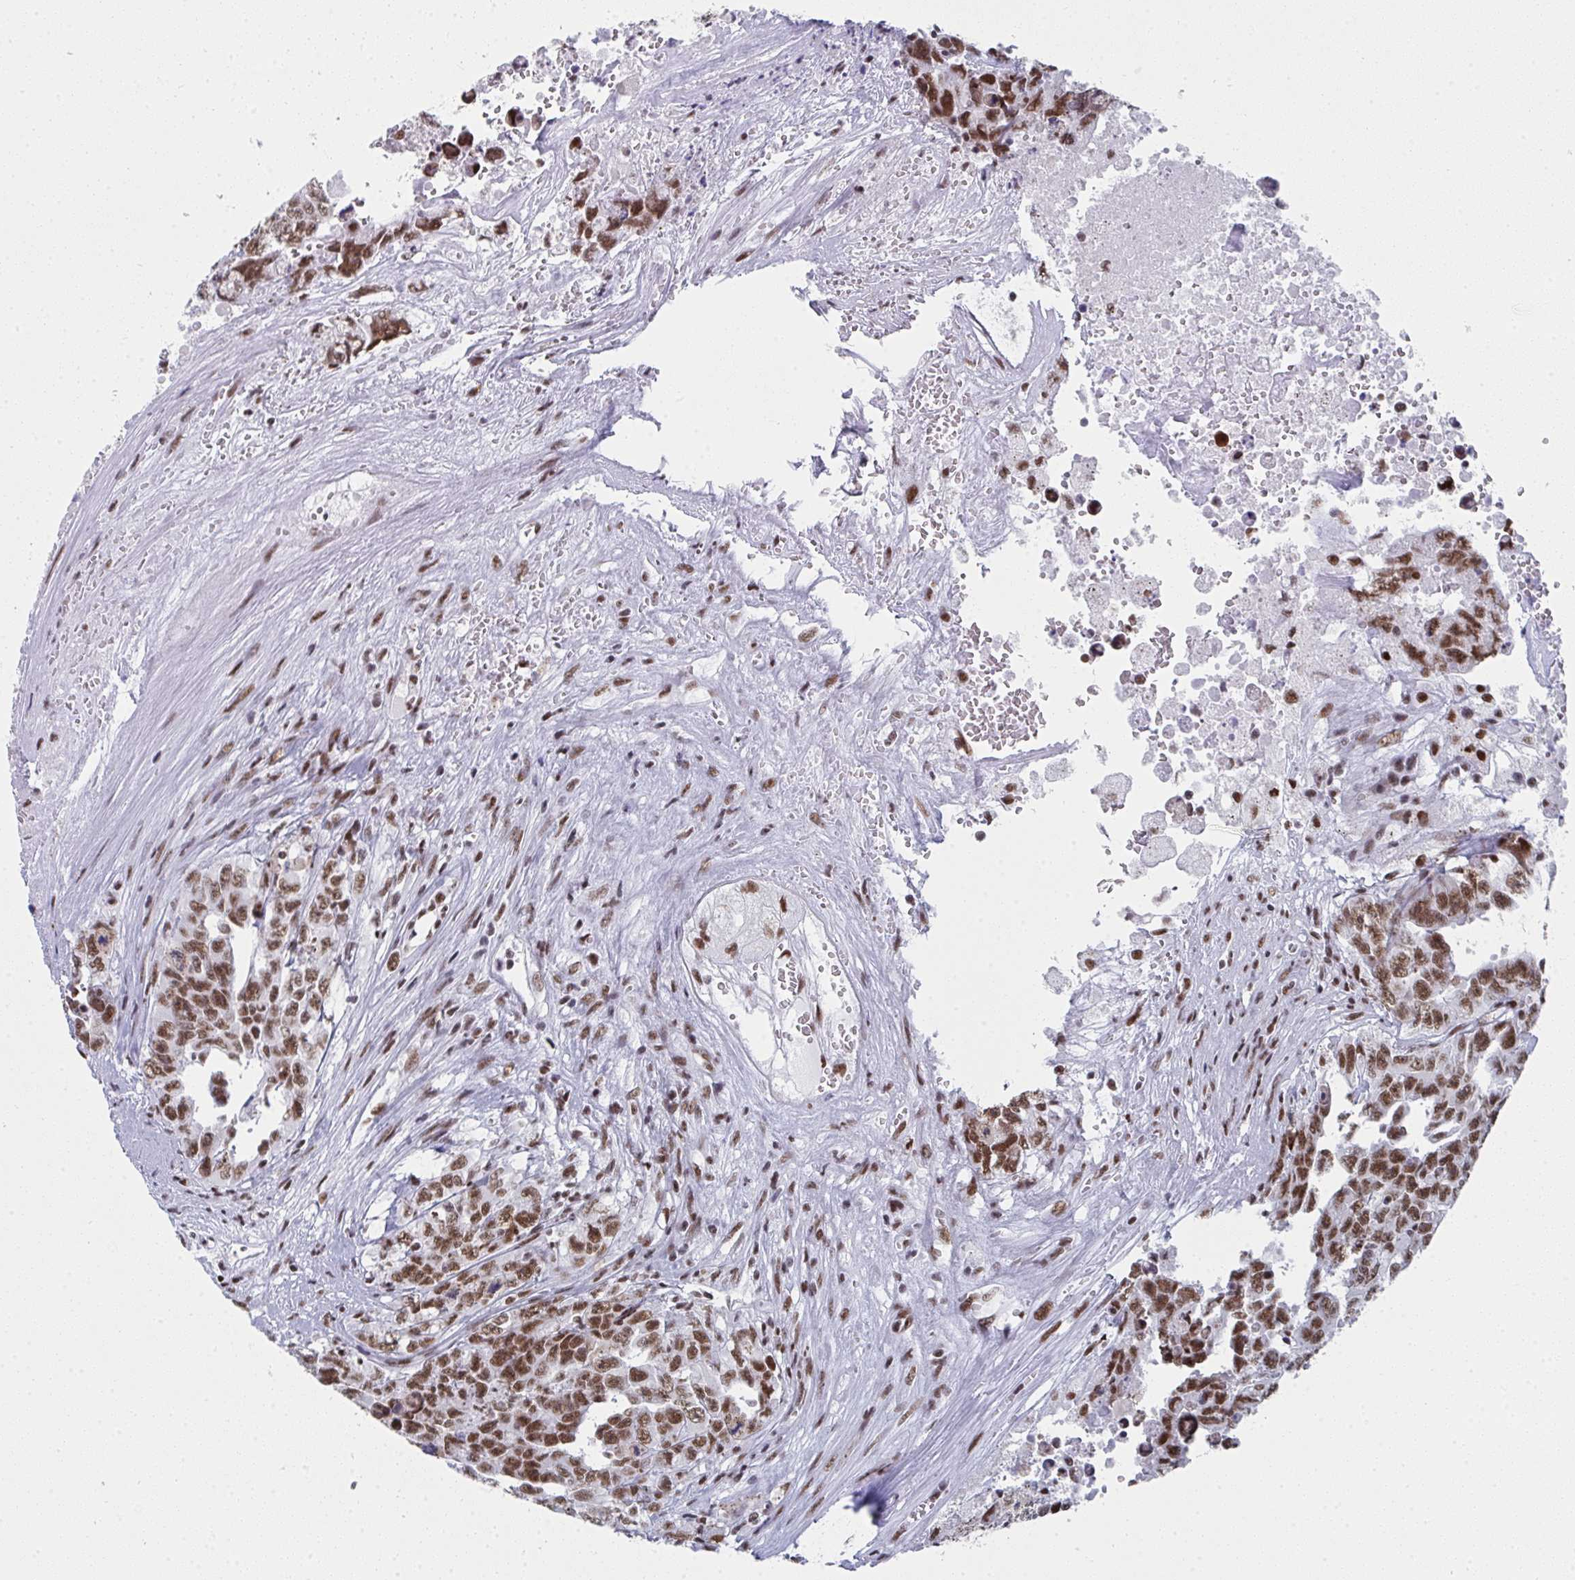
{"staining": {"intensity": "moderate", "quantity": ">75%", "location": "nuclear"}, "tissue": "testis cancer", "cell_type": "Tumor cells", "image_type": "cancer", "snomed": [{"axis": "morphology", "description": "Carcinoma, Embryonal, NOS"}, {"axis": "topography", "description": "Testis"}], "caption": "There is medium levels of moderate nuclear expression in tumor cells of testis cancer, as demonstrated by immunohistochemical staining (brown color).", "gene": "SNRNP70", "patient": {"sex": "male", "age": 24}}